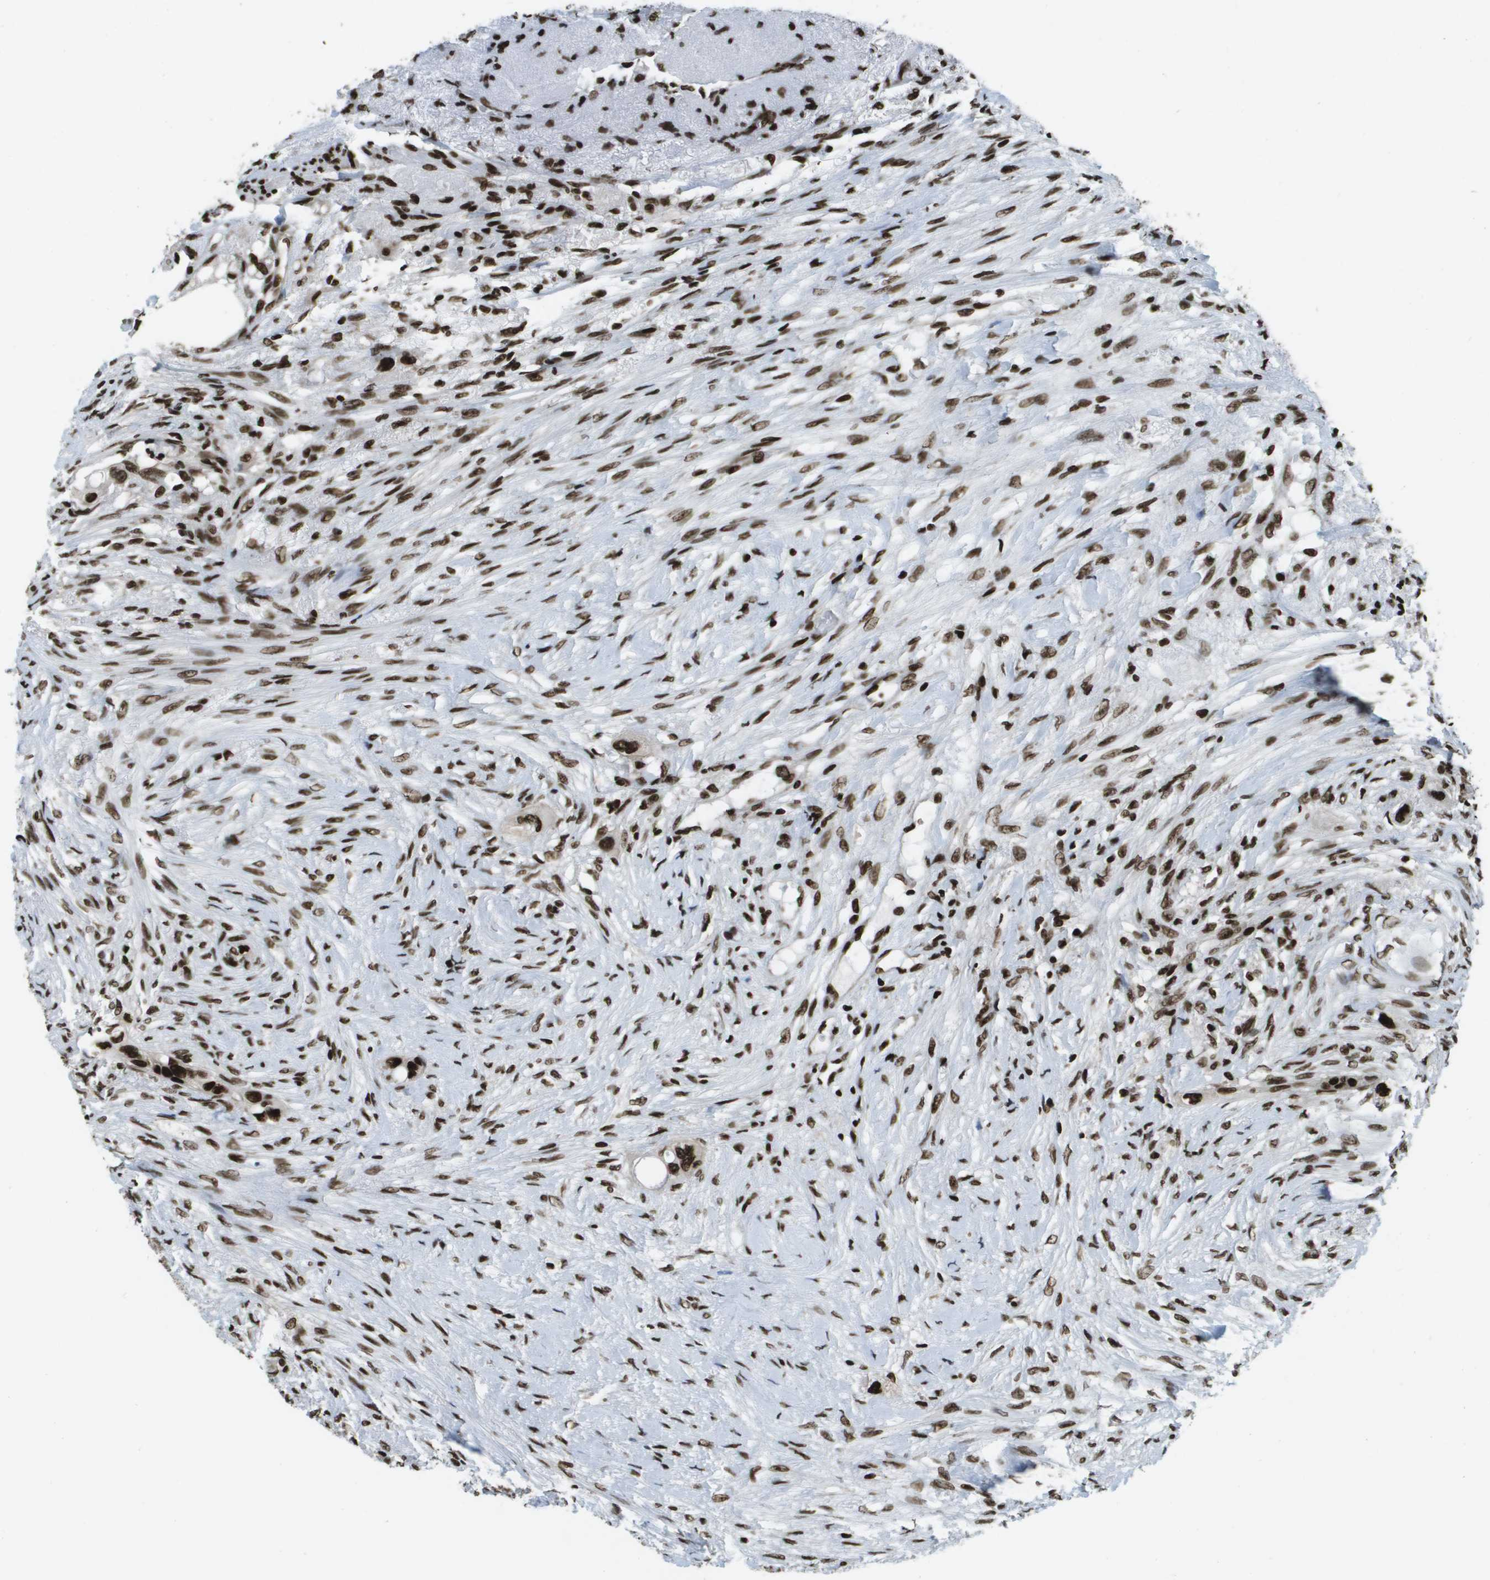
{"staining": {"intensity": "strong", "quantity": ">75%", "location": "nuclear"}, "tissue": "colorectal cancer", "cell_type": "Tumor cells", "image_type": "cancer", "snomed": [{"axis": "morphology", "description": "Adenocarcinoma, NOS"}, {"axis": "topography", "description": "Colon"}], "caption": "Protein expression analysis of adenocarcinoma (colorectal) shows strong nuclear positivity in about >75% of tumor cells.", "gene": "GLYR1", "patient": {"sex": "female", "age": 57}}